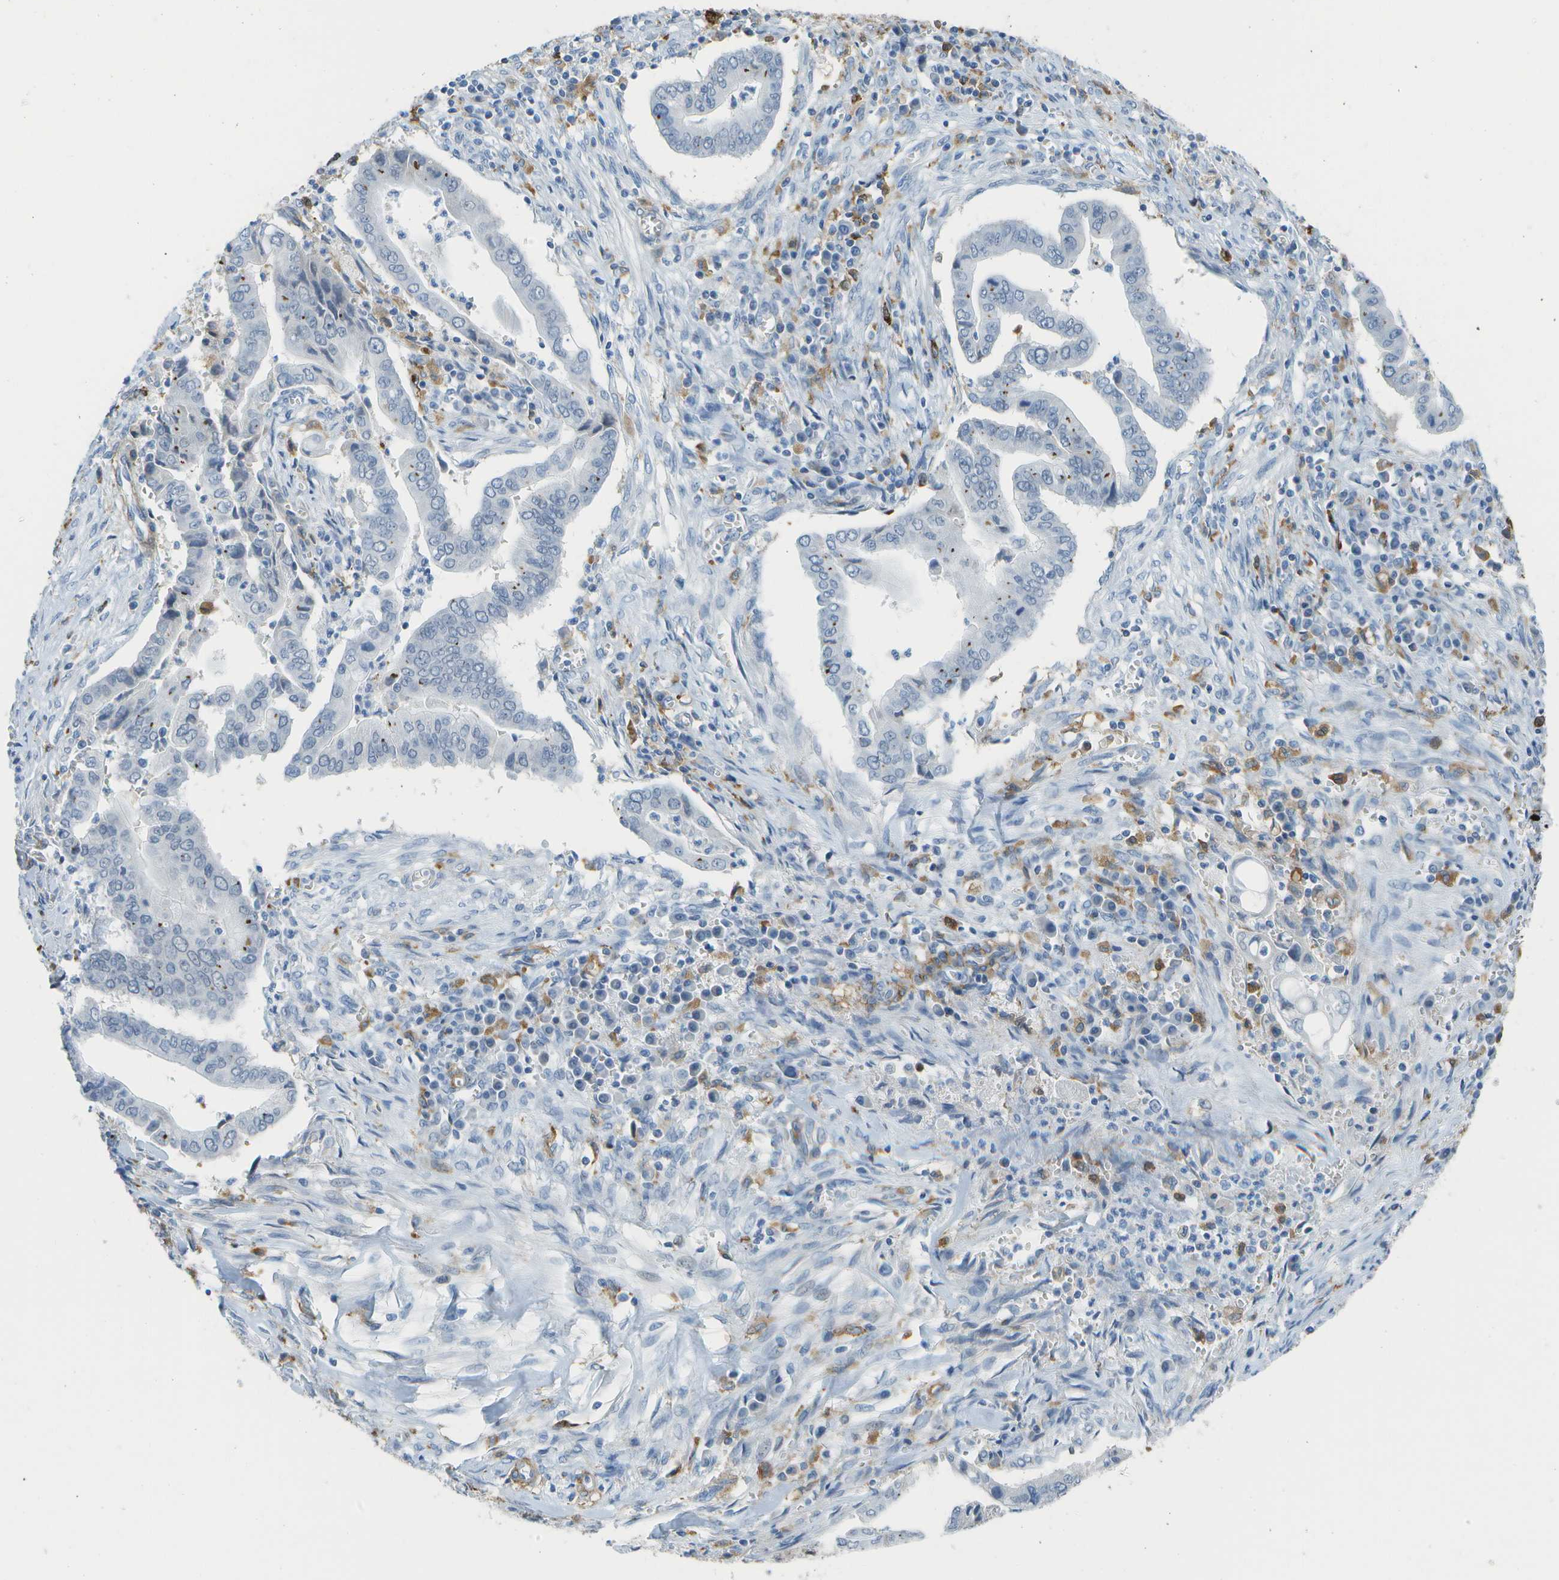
{"staining": {"intensity": "negative", "quantity": "none", "location": "none"}, "tissue": "cervical cancer", "cell_type": "Tumor cells", "image_type": "cancer", "snomed": [{"axis": "morphology", "description": "Adenocarcinoma, NOS"}, {"axis": "topography", "description": "Cervix"}], "caption": "This is a photomicrograph of immunohistochemistry (IHC) staining of cervical adenocarcinoma, which shows no expression in tumor cells. Brightfield microscopy of IHC stained with DAB (brown) and hematoxylin (blue), captured at high magnification.", "gene": "ZBTB43", "patient": {"sex": "female", "age": 44}}